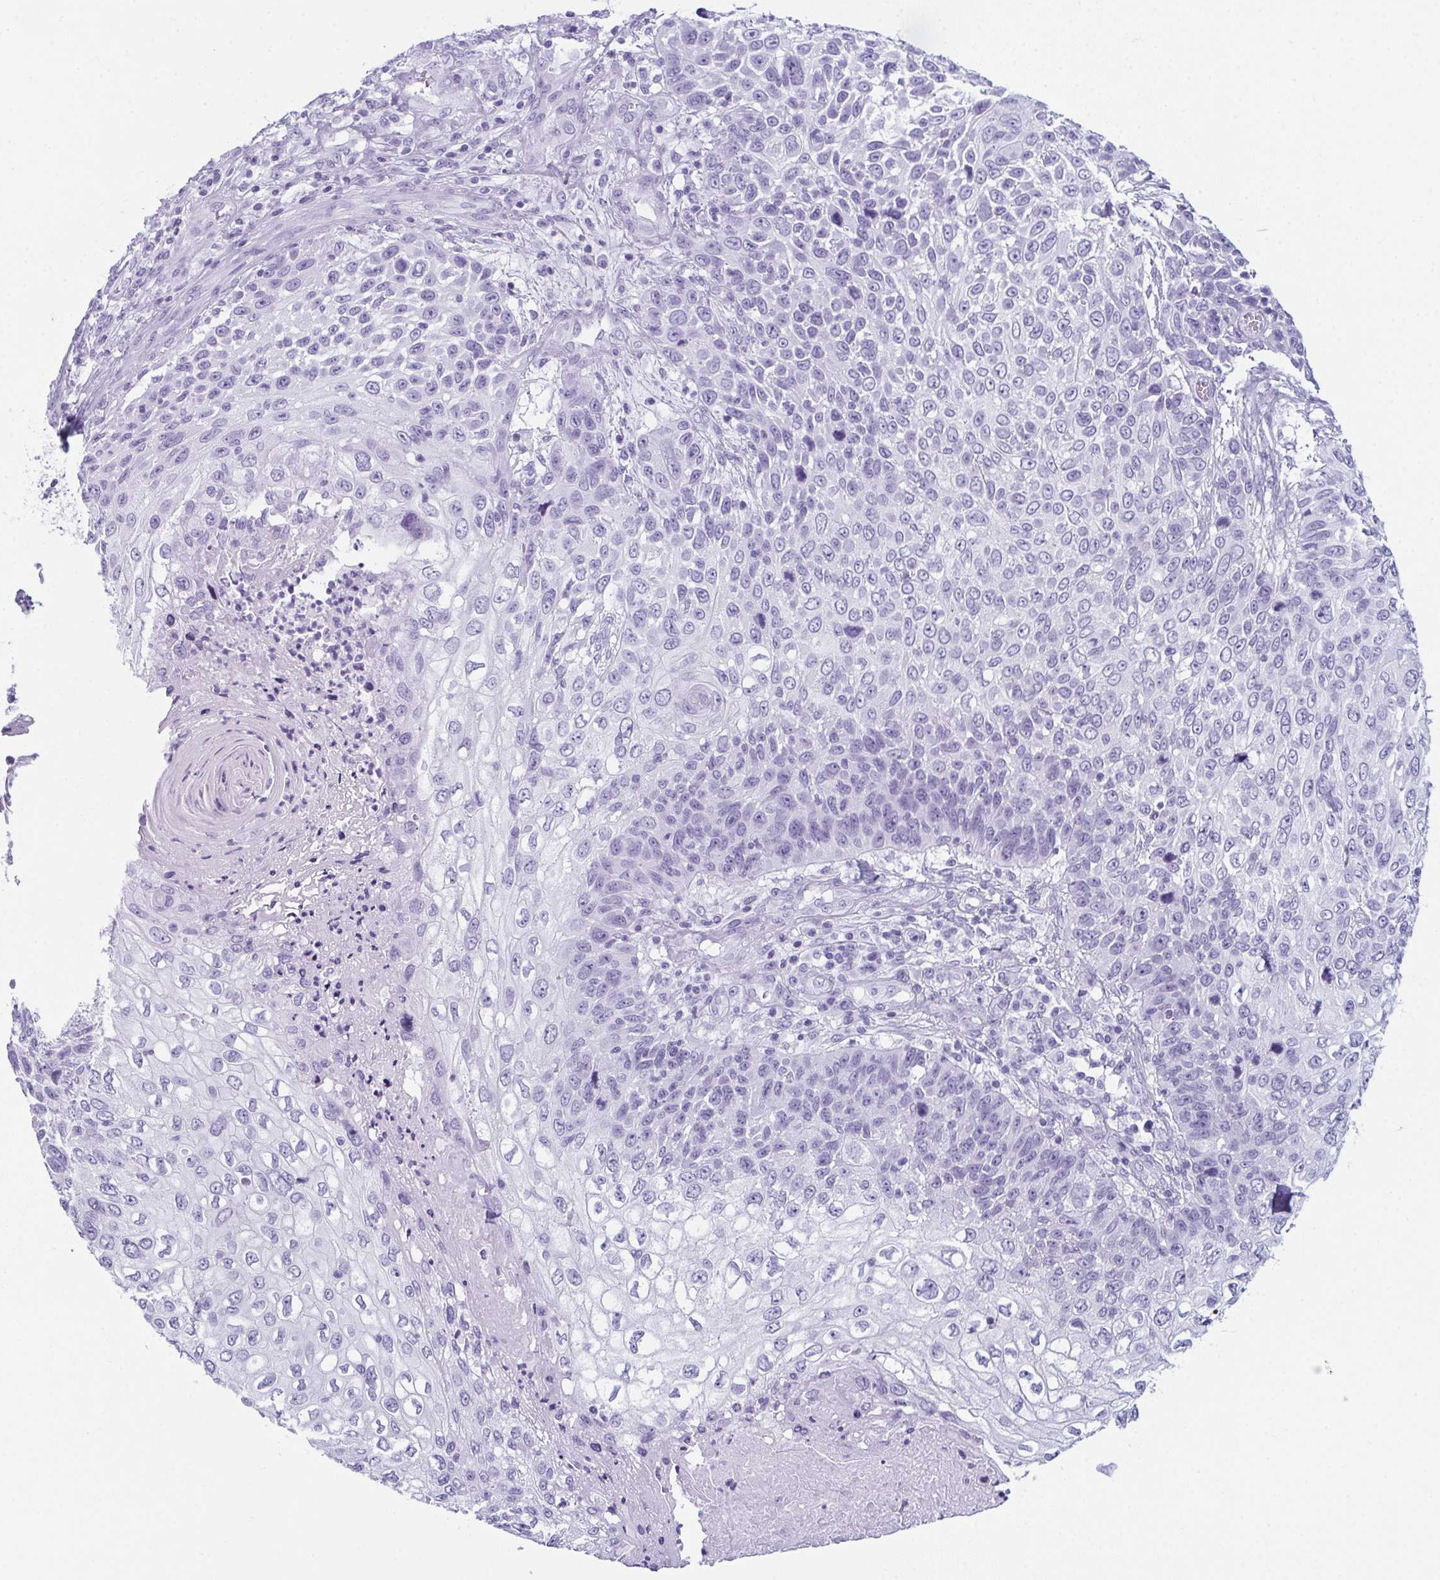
{"staining": {"intensity": "negative", "quantity": "none", "location": "none"}, "tissue": "skin cancer", "cell_type": "Tumor cells", "image_type": "cancer", "snomed": [{"axis": "morphology", "description": "Squamous cell carcinoma, NOS"}, {"axis": "topography", "description": "Skin"}], "caption": "Immunohistochemistry histopathology image of skin squamous cell carcinoma stained for a protein (brown), which demonstrates no expression in tumor cells. (DAB immunohistochemistry (IHC) visualized using brightfield microscopy, high magnification).", "gene": "ENKUR", "patient": {"sex": "male", "age": 92}}